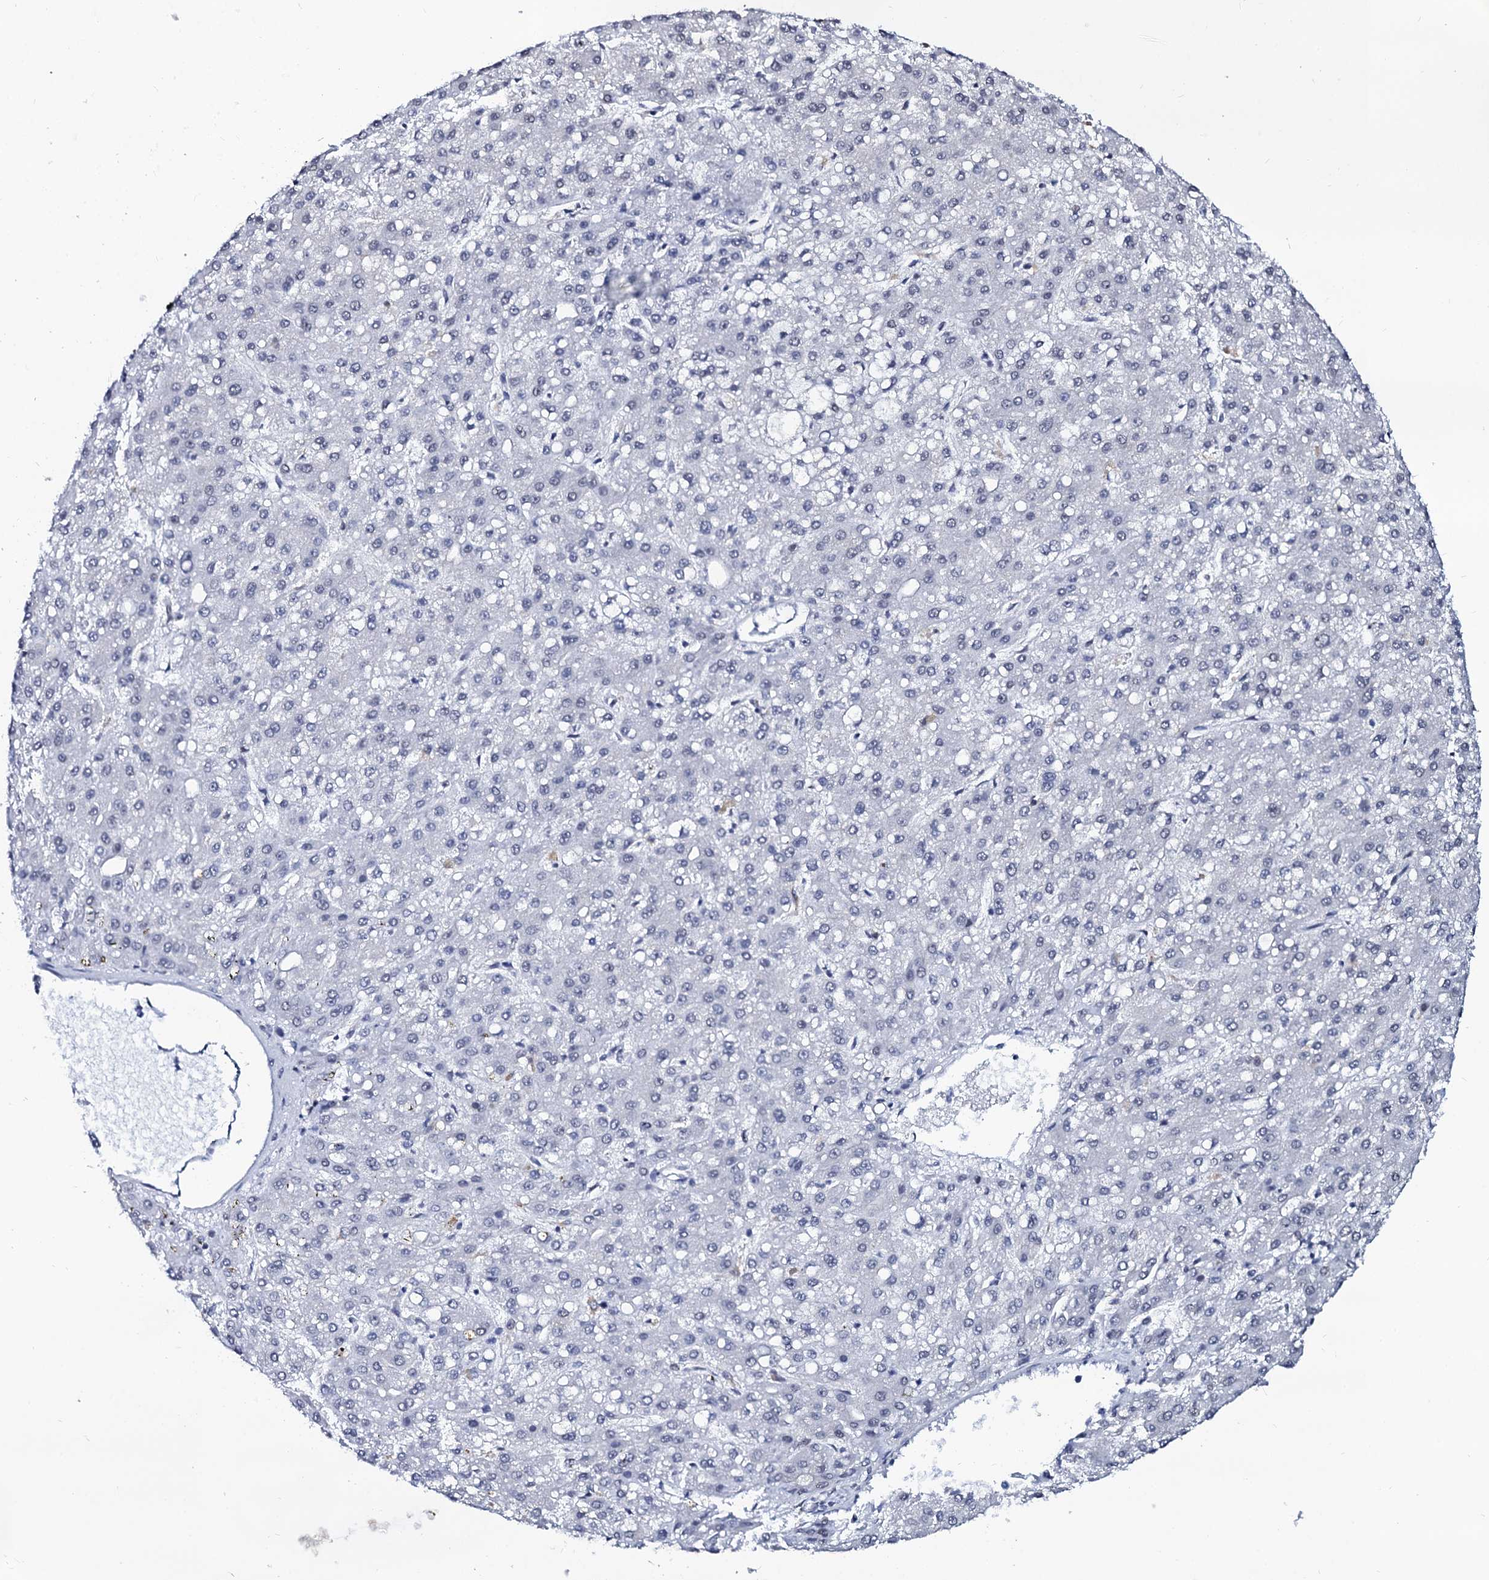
{"staining": {"intensity": "negative", "quantity": "none", "location": "none"}, "tissue": "liver cancer", "cell_type": "Tumor cells", "image_type": "cancer", "snomed": [{"axis": "morphology", "description": "Carcinoma, Hepatocellular, NOS"}, {"axis": "topography", "description": "Liver"}], "caption": "Immunohistochemistry (IHC) of liver hepatocellular carcinoma reveals no staining in tumor cells.", "gene": "SPATA19", "patient": {"sex": "male", "age": 67}}